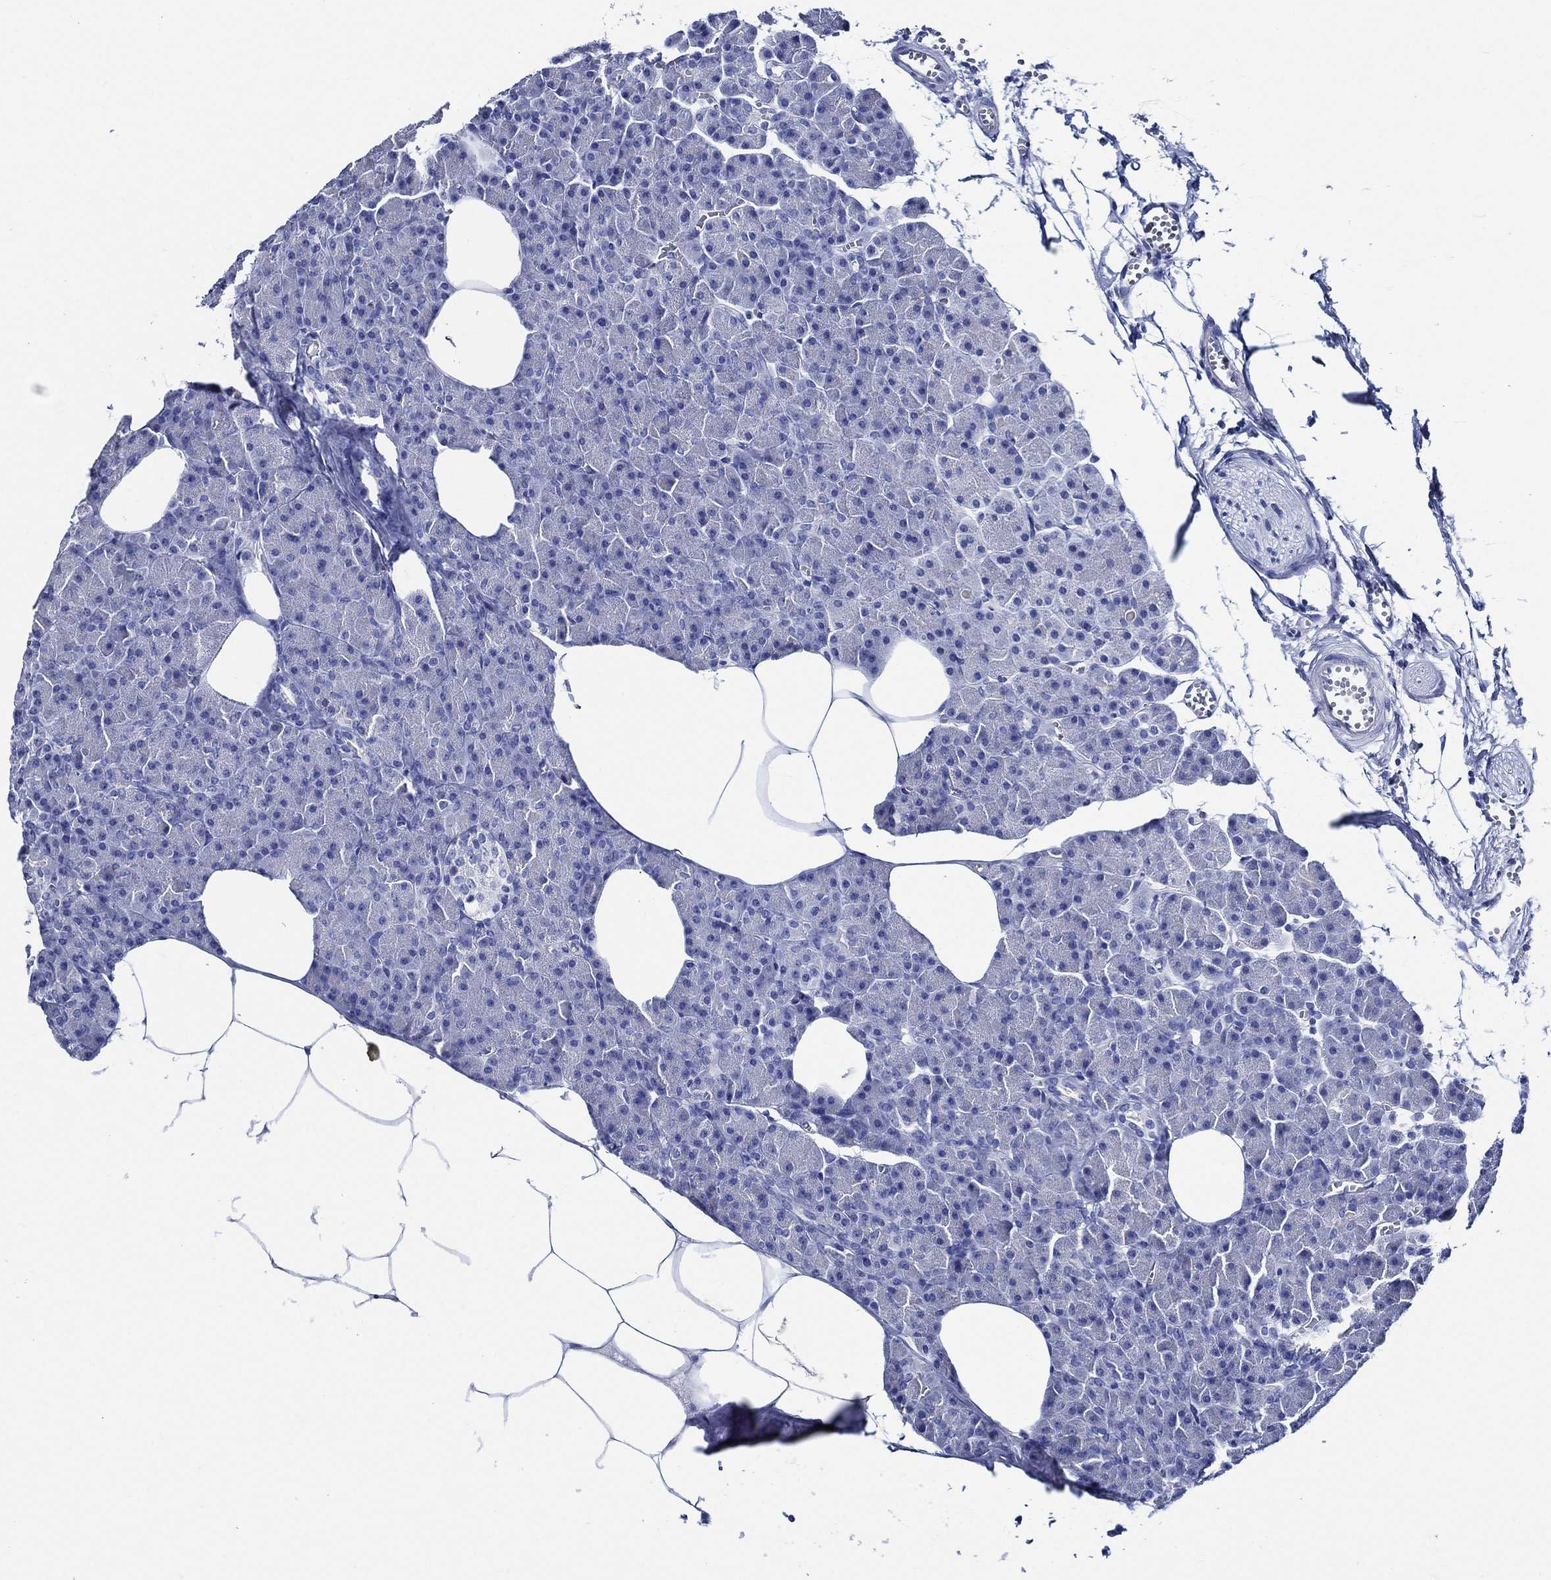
{"staining": {"intensity": "negative", "quantity": "none", "location": "none"}, "tissue": "pancreas", "cell_type": "Exocrine glandular cells", "image_type": "normal", "snomed": [{"axis": "morphology", "description": "Normal tissue, NOS"}, {"axis": "topography", "description": "Pancreas"}], "caption": "IHC photomicrograph of unremarkable human pancreas stained for a protein (brown), which exhibits no positivity in exocrine glandular cells.", "gene": "WDR62", "patient": {"sex": "female", "age": 45}}